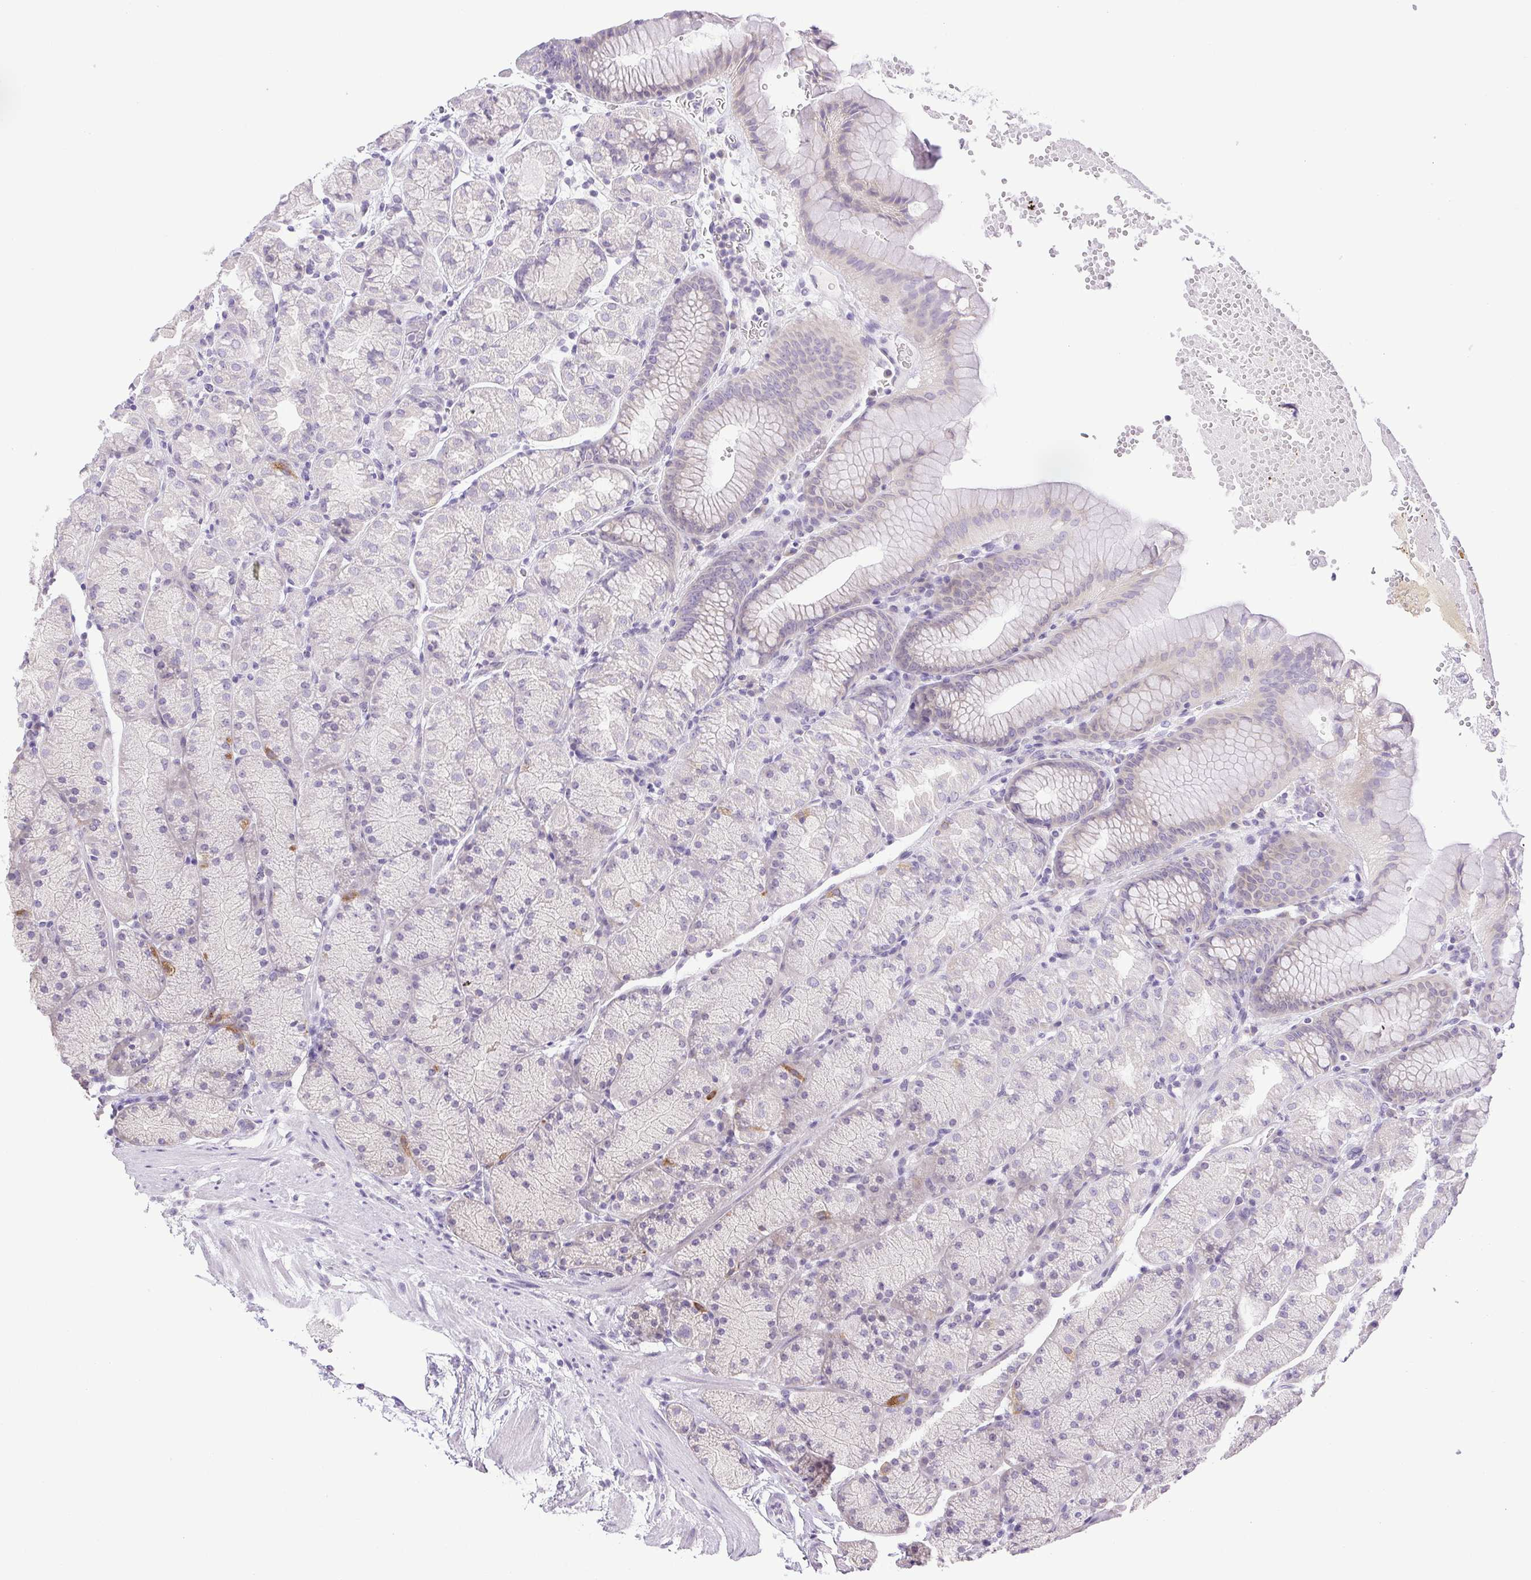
{"staining": {"intensity": "negative", "quantity": "none", "location": "none"}, "tissue": "stomach", "cell_type": "Glandular cells", "image_type": "normal", "snomed": [{"axis": "morphology", "description": "Normal tissue, NOS"}, {"axis": "topography", "description": "Stomach, upper"}, {"axis": "topography", "description": "Stomach"}], "caption": "Immunohistochemistry of benign human stomach displays no positivity in glandular cells.", "gene": "PAPPA2", "patient": {"sex": "male", "age": 76}}